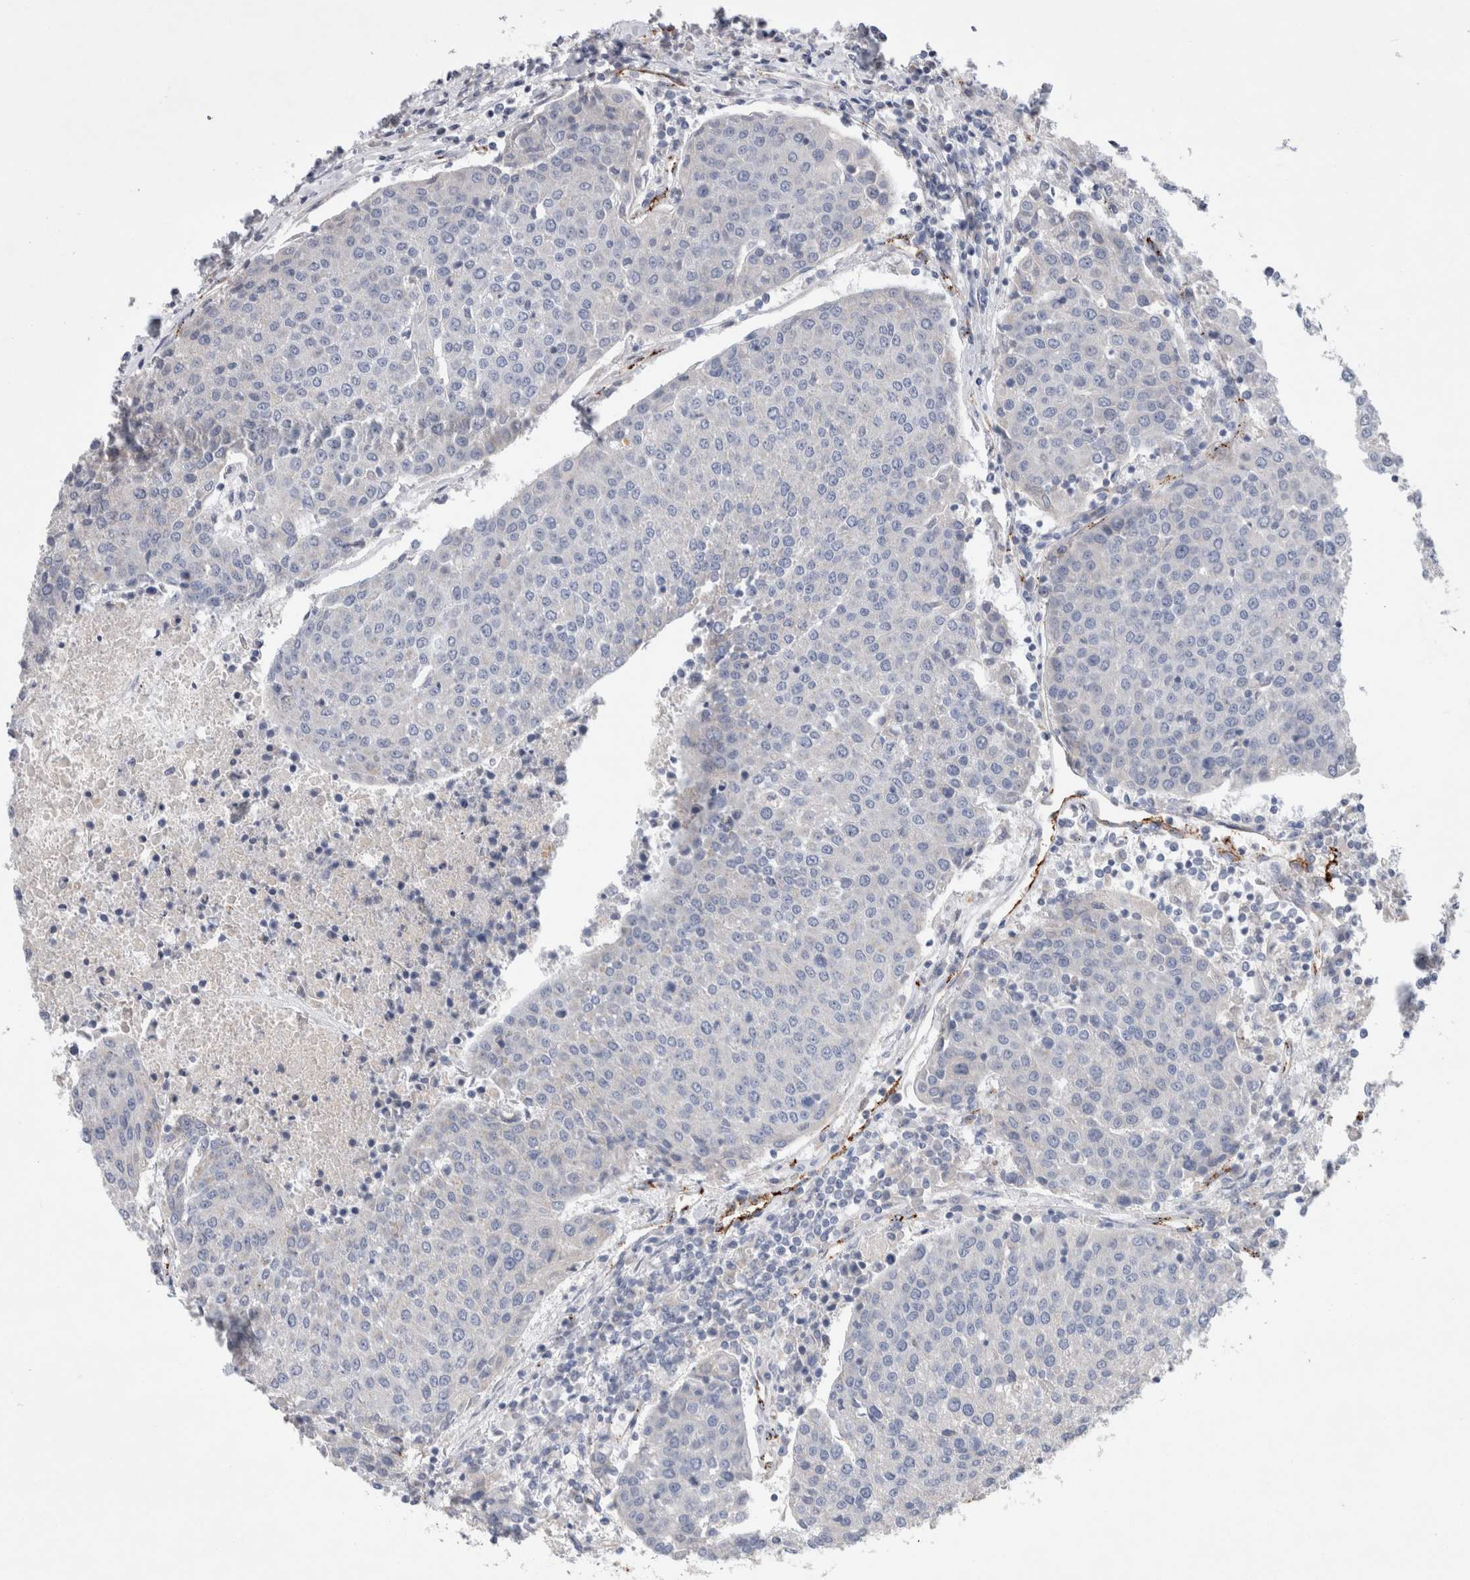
{"staining": {"intensity": "negative", "quantity": "none", "location": "none"}, "tissue": "urothelial cancer", "cell_type": "Tumor cells", "image_type": "cancer", "snomed": [{"axis": "morphology", "description": "Urothelial carcinoma, High grade"}, {"axis": "topography", "description": "Urinary bladder"}], "caption": "Image shows no protein staining in tumor cells of urothelial carcinoma (high-grade) tissue. The staining was performed using DAB (3,3'-diaminobenzidine) to visualize the protein expression in brown, while the nuclei were stained in blue with hematoxylin (Magnification: 20x).", "gene": "IARS2", "patient": {"sex": "female", "age": 85}}